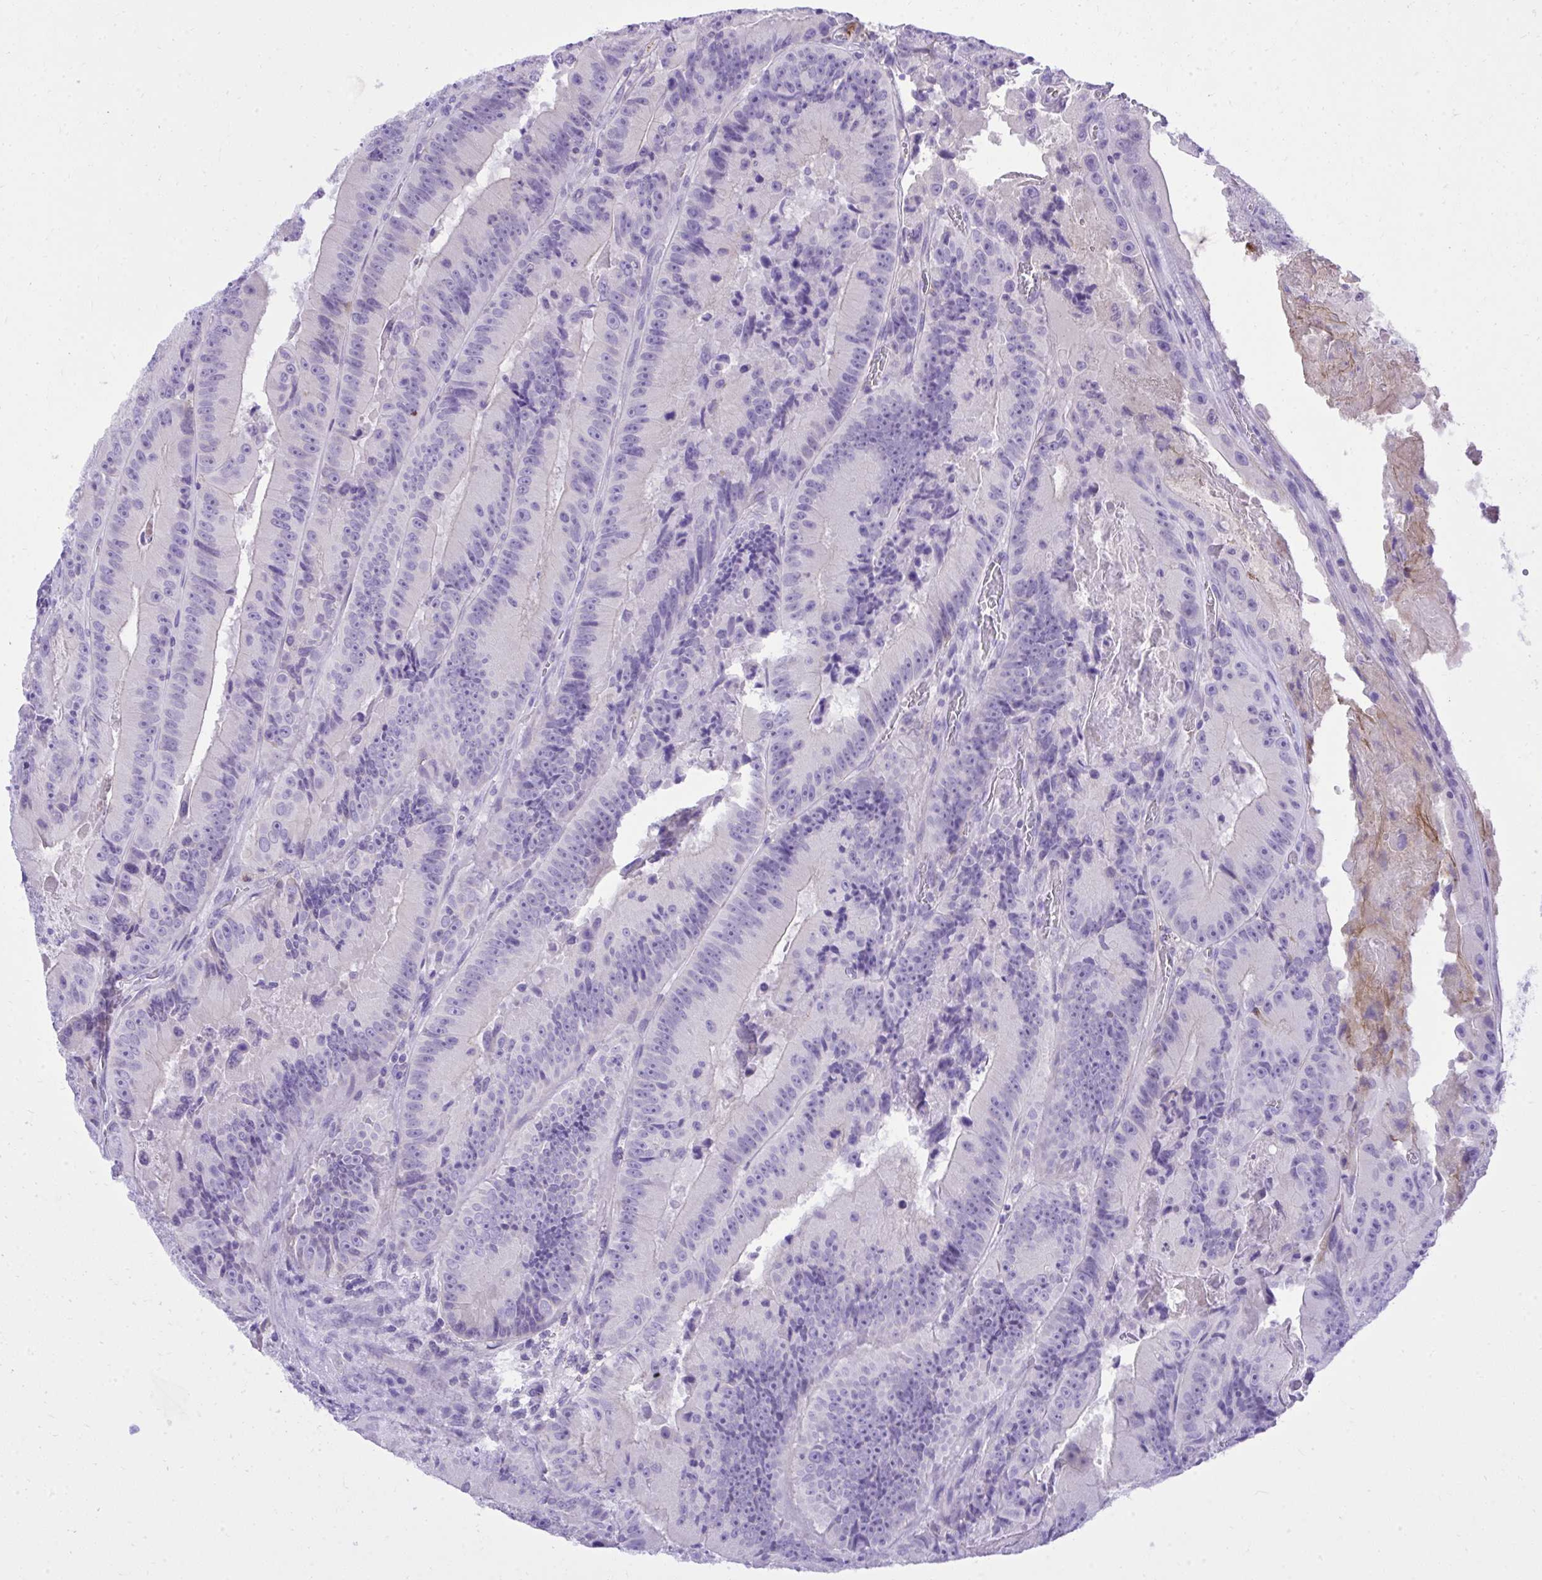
{"staining": {"intensity": "negative", "quantity": "none", "location": "none"}, "tissue": "colorectal cancer", "cell_type": "Tumor cells", "image_type": "cancer", "snomed": [{"axis": "morphology", "description": "Adenocarcinoma, NOS"}, {"axis": "topography", "description": "Colon"}], "caption": "DAB immunohistochemical staining of colorectal adenocarcinoma demonstrates no significant staining in tumor cells.", "gene": "ST6GALNAC3", "patient": {"sex": "female", "age": 86}}